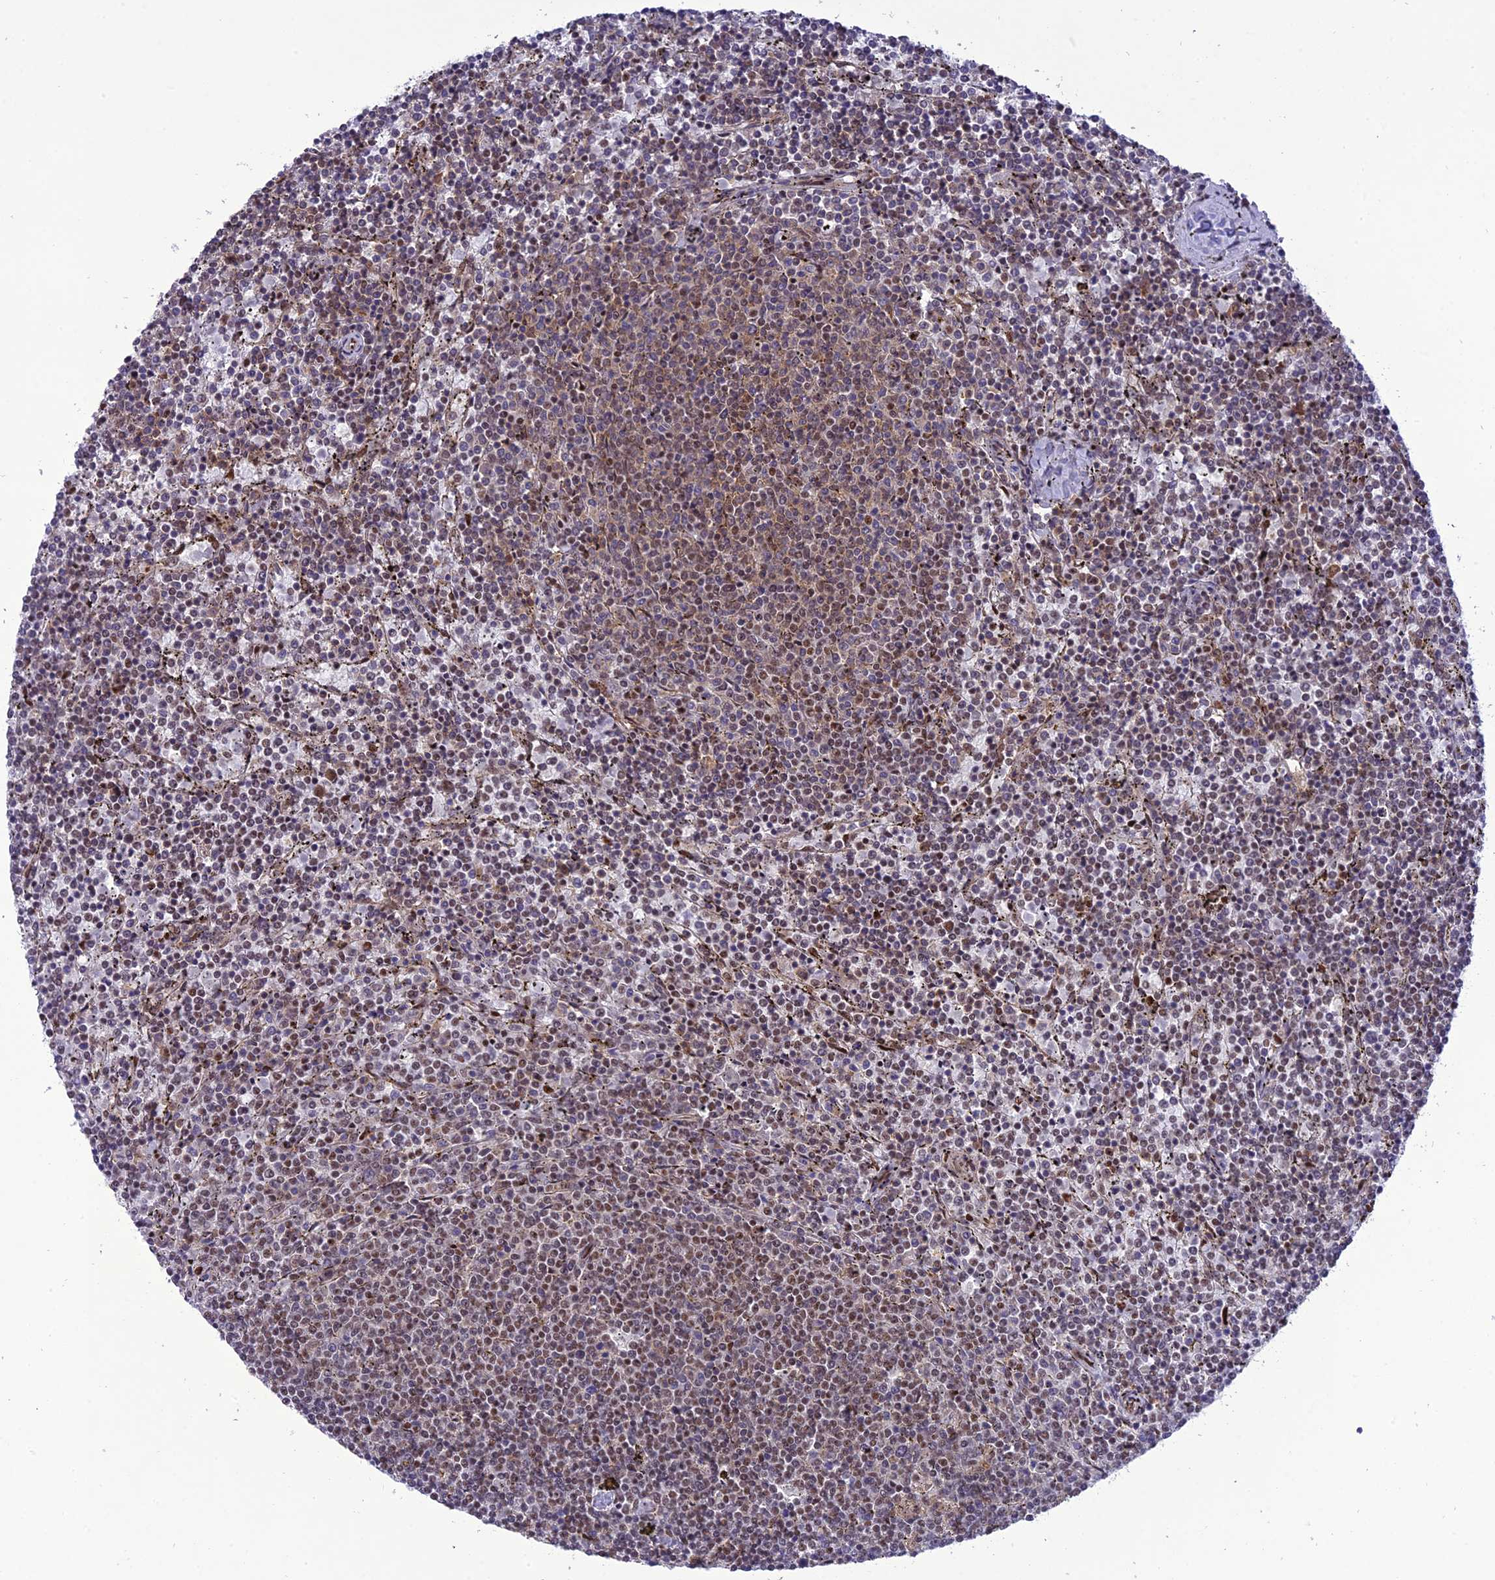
{"staining": {"intensity": "weak", "quantity": "25%-75%", "location": "cytoplasmic/membranous,nuclear"}, "tissue": "lymphoma", "cell_type": "Tumor cells", "image_type": "cancer", "snomed": [{"axis": "morphology", "description": "Malignant lymphoma, non-Hodgkin's type, Low grade"}, {"axis": "topography", "description": "Spleen"}], "caption": "This is an image of immunohistochemistry staining of malignant lymphoma, non-Hodgkin's type (low-grade), which shows weak staining in the cytoplasmic/membranous and nuclear of tumor cells.", "gene": "DDX1", "patient": {"sex": "female", "age": 50}}